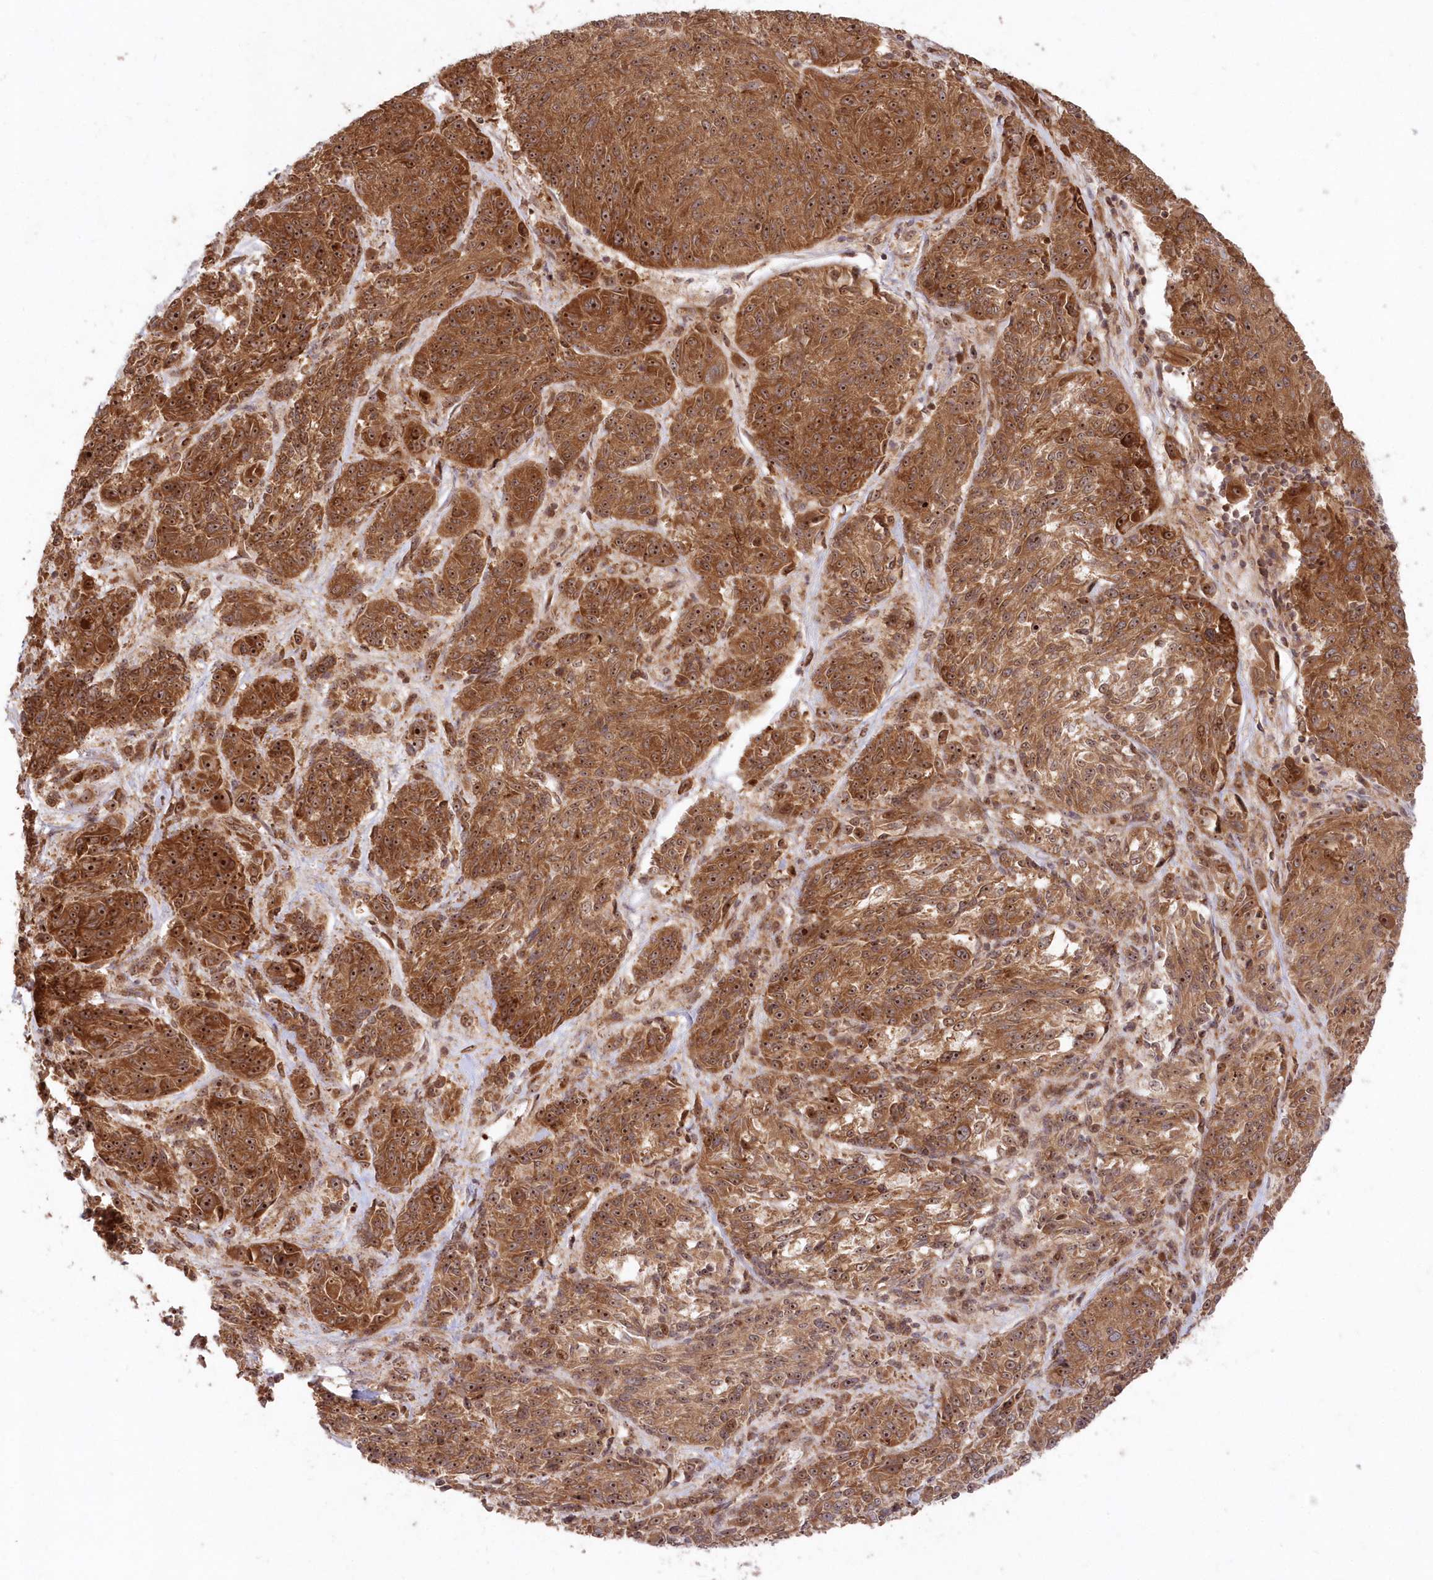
{"staining": {"intensity": "strong", "quantity": ">75%", "location": "cytoplasmic/membranous,nuclear"}, "tissue": "melanoma", "cell_type": "Tumor cells", "image_type": "cancer", "snomed": [{"axis": "morphology", "description": "Malignant melanoma, NOS"}, {"axis": "topography", "description": "Skin"}], "caption": "Malignant melanoma tissue displays strong cytoplasmic/membranous and nuclear expression in about >75% of tumor cells", "gene": "SERINC1", "patient": {"sex": "male", "age": 53}}